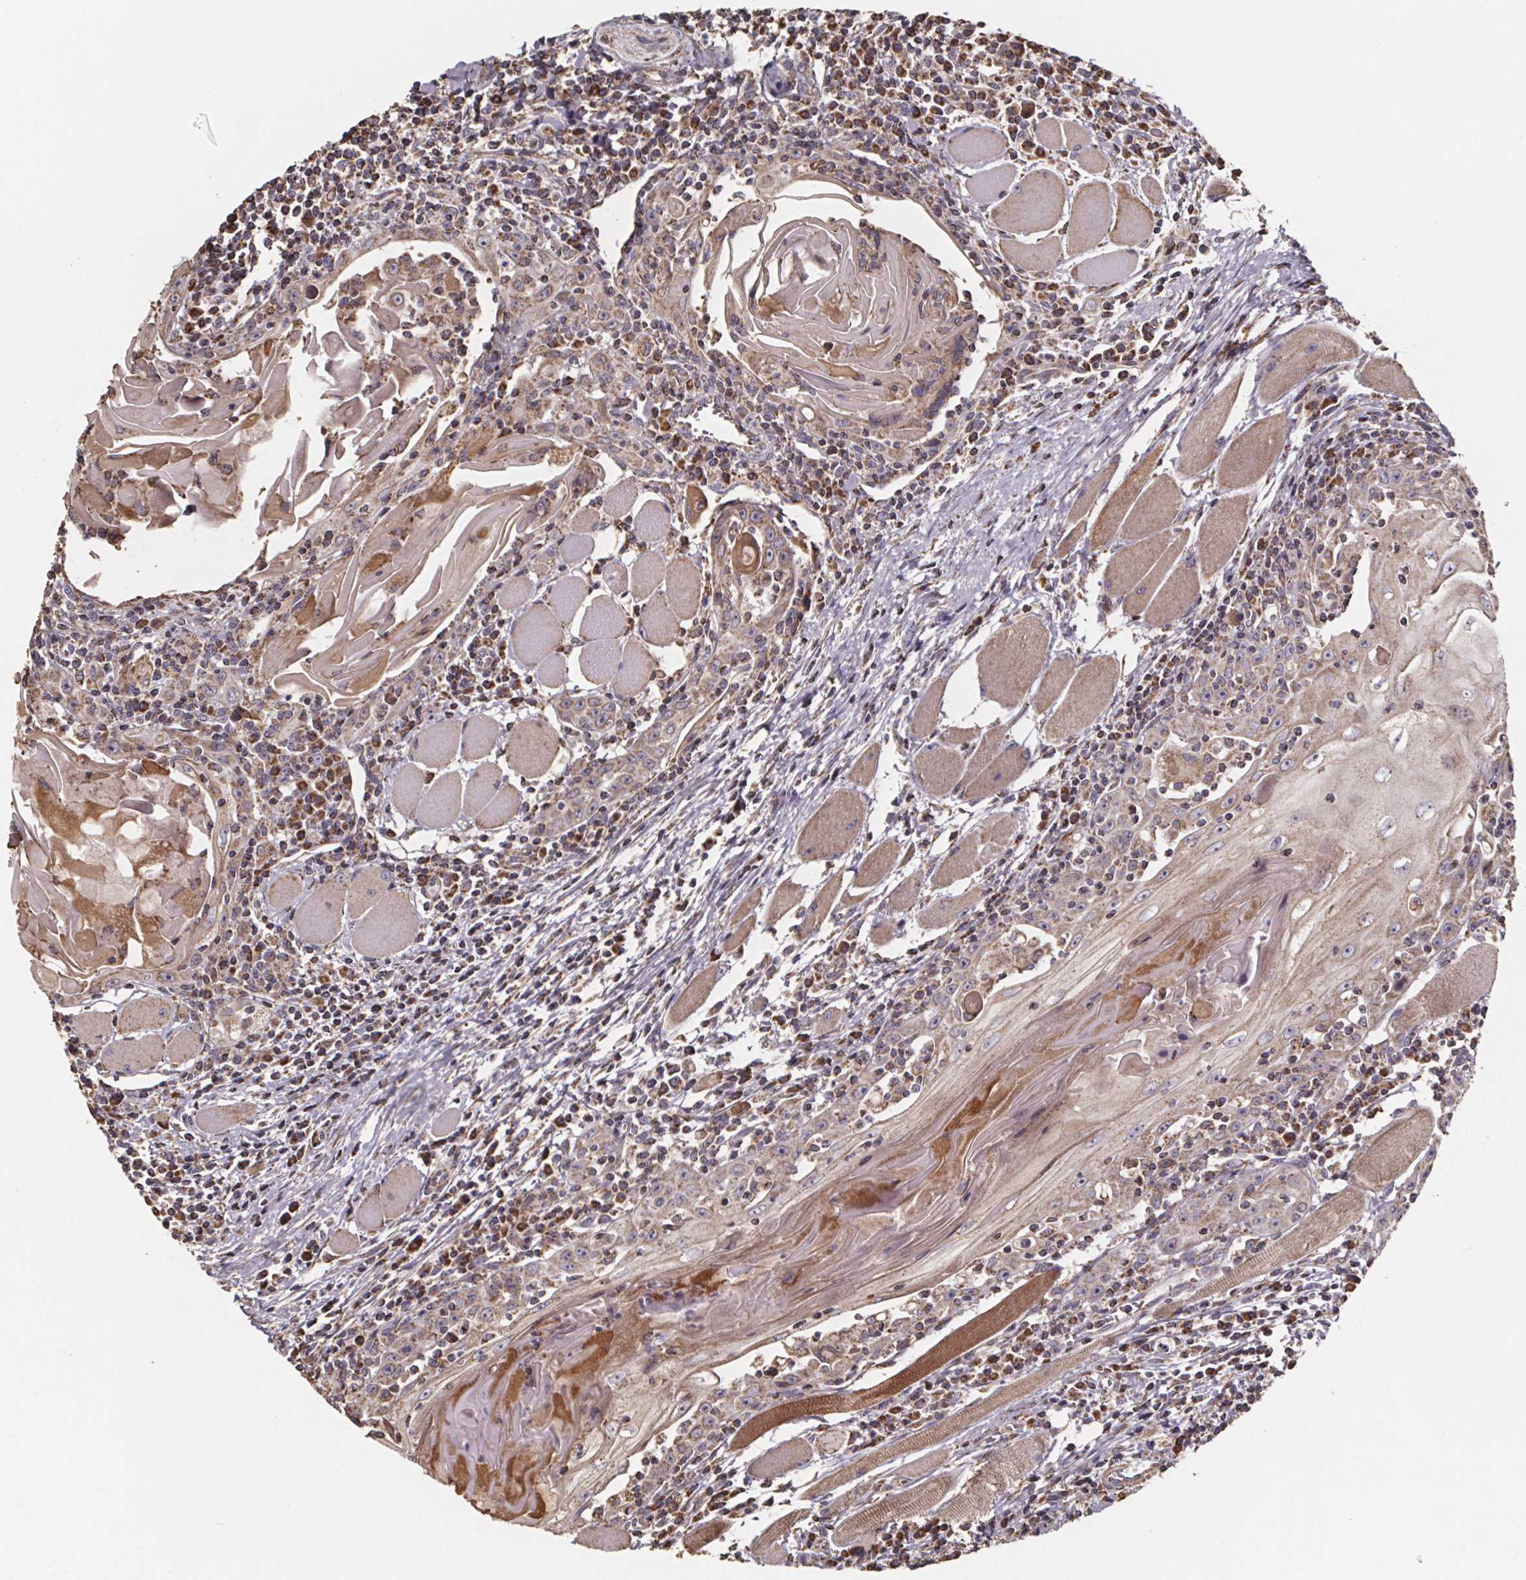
{"staining": {"intensity": "moderate", "quantity": ">75%", "location": "cytoplasmic/membranous"}, "tissue": "head and neck cancer", "cell_type": "Tumor cells", "image_type": "cancer", "snomed": [{"axis": "morphology", "description": "Normal tissue, NOS"}, {"axis": "morphology", "description": "Squamous cell carcinoma, NOS"}, {"axis": "topography", "description": "Oral tissue"}, {"axis": "topography", "description": "Head-Neck"}], "caption": "This is a micrograph of immunohistochemistry staining of head and neck cancer (squamous cell carcinoma), which shows moderate expression in the cytoplasmic/membranous of tumor cells.", "gene": "SLC35D2", "patient": {"sex": "male", "age": 52}}